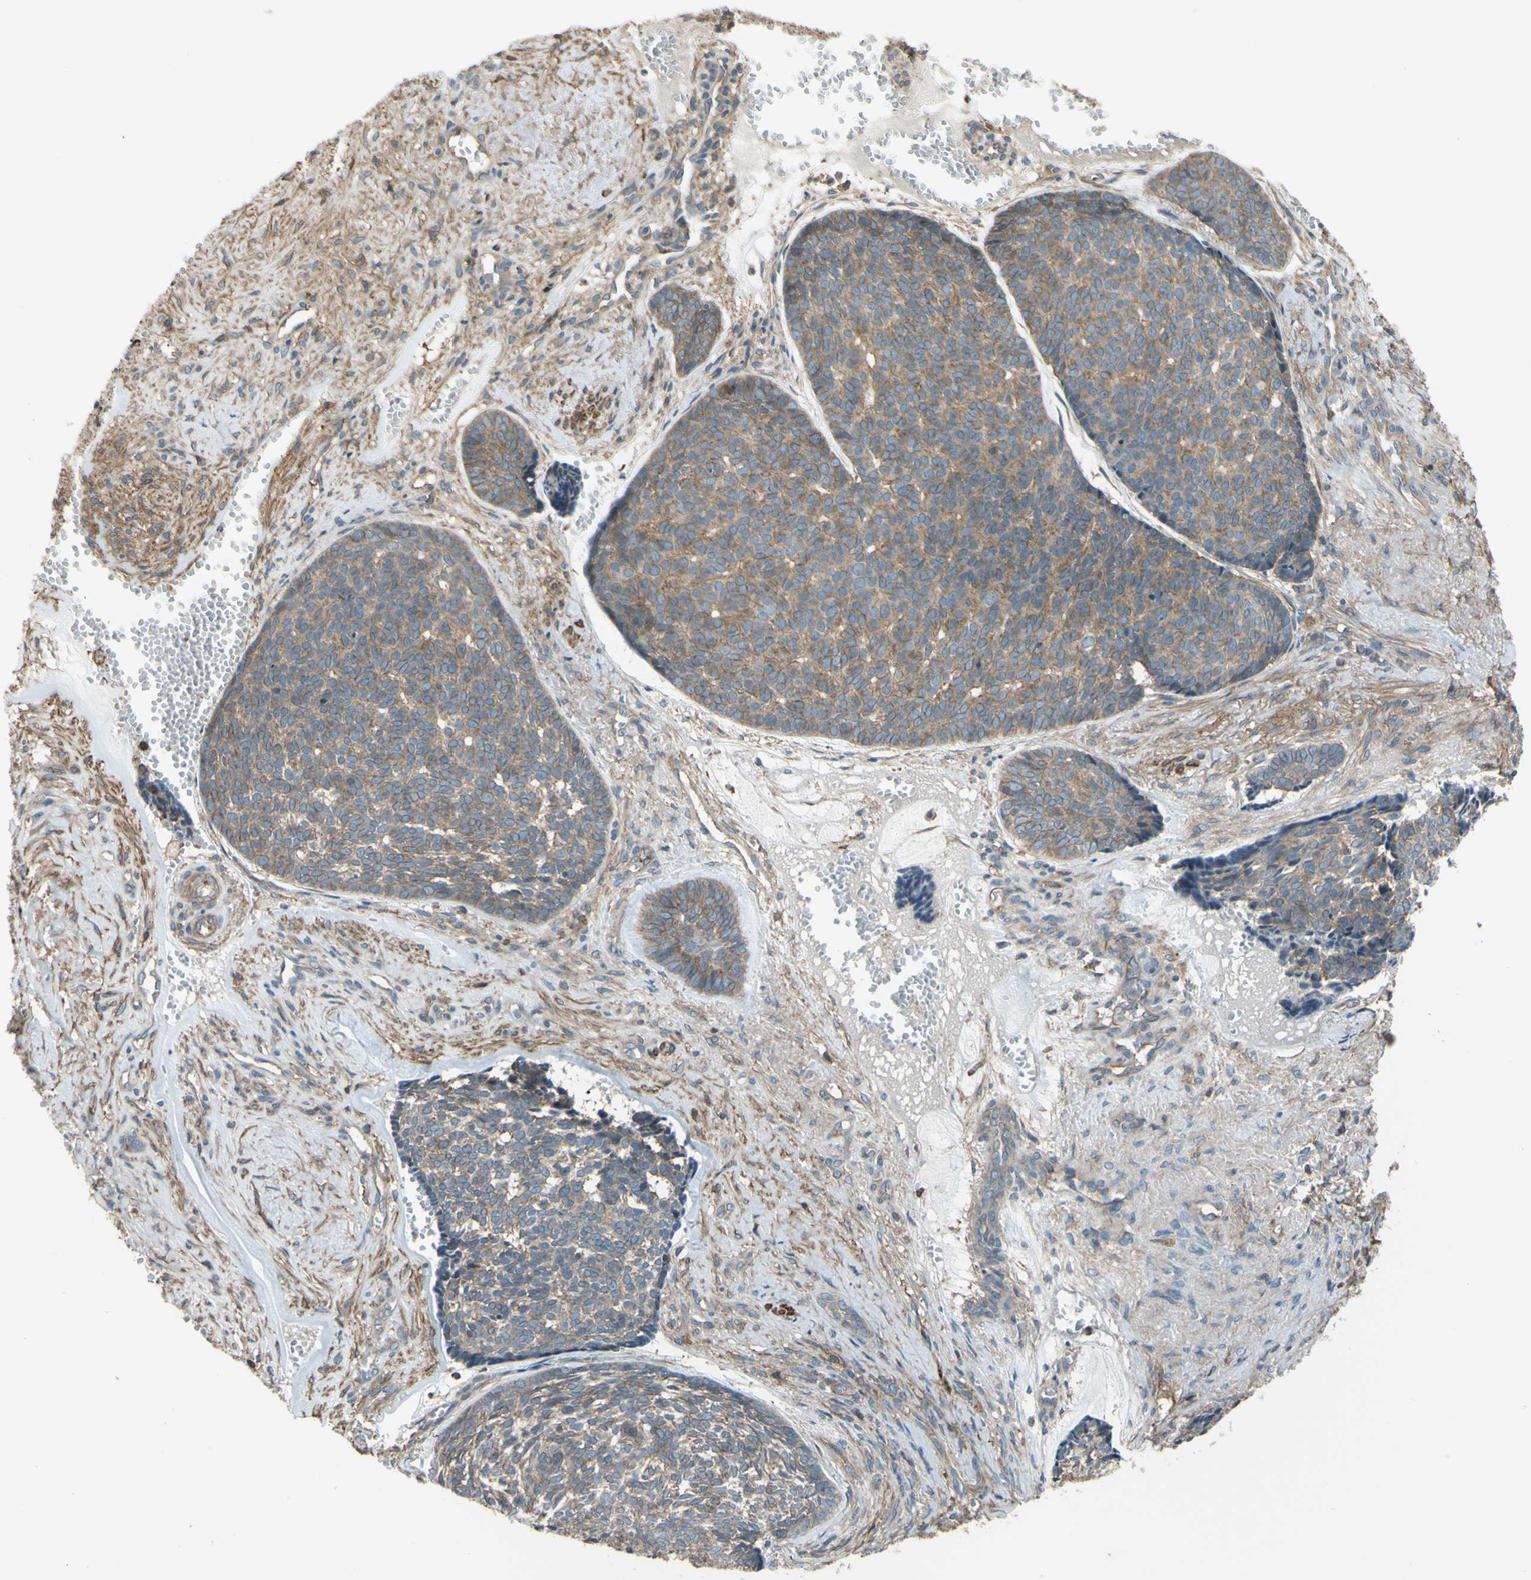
{"staining": {"intensity": "moderate", "quantity": ">75%", "location": "cytoplasmic/membranous"}, "tissue": "skin cancer", "cell_type": "Tumor cells", "image_type": "cancer", "snomed": [{"axis": "morphology", "description": "Basal cell carcinoma"}, {"axis": "topography", "description": "Skin"}], "caption": "Immunohistochemistry (IHC) image of neoplastic tissue: skin cancer (basal cell carcinoma) stained using IHC shows medium levels of moderate protein expression localized specifically in the cytoplasmic/membranous of tumor cells, appearing as a cytoplasmic/membranous brown color.", "gene": "ADD3", "patient": {"sex": "male", "age": 84}}